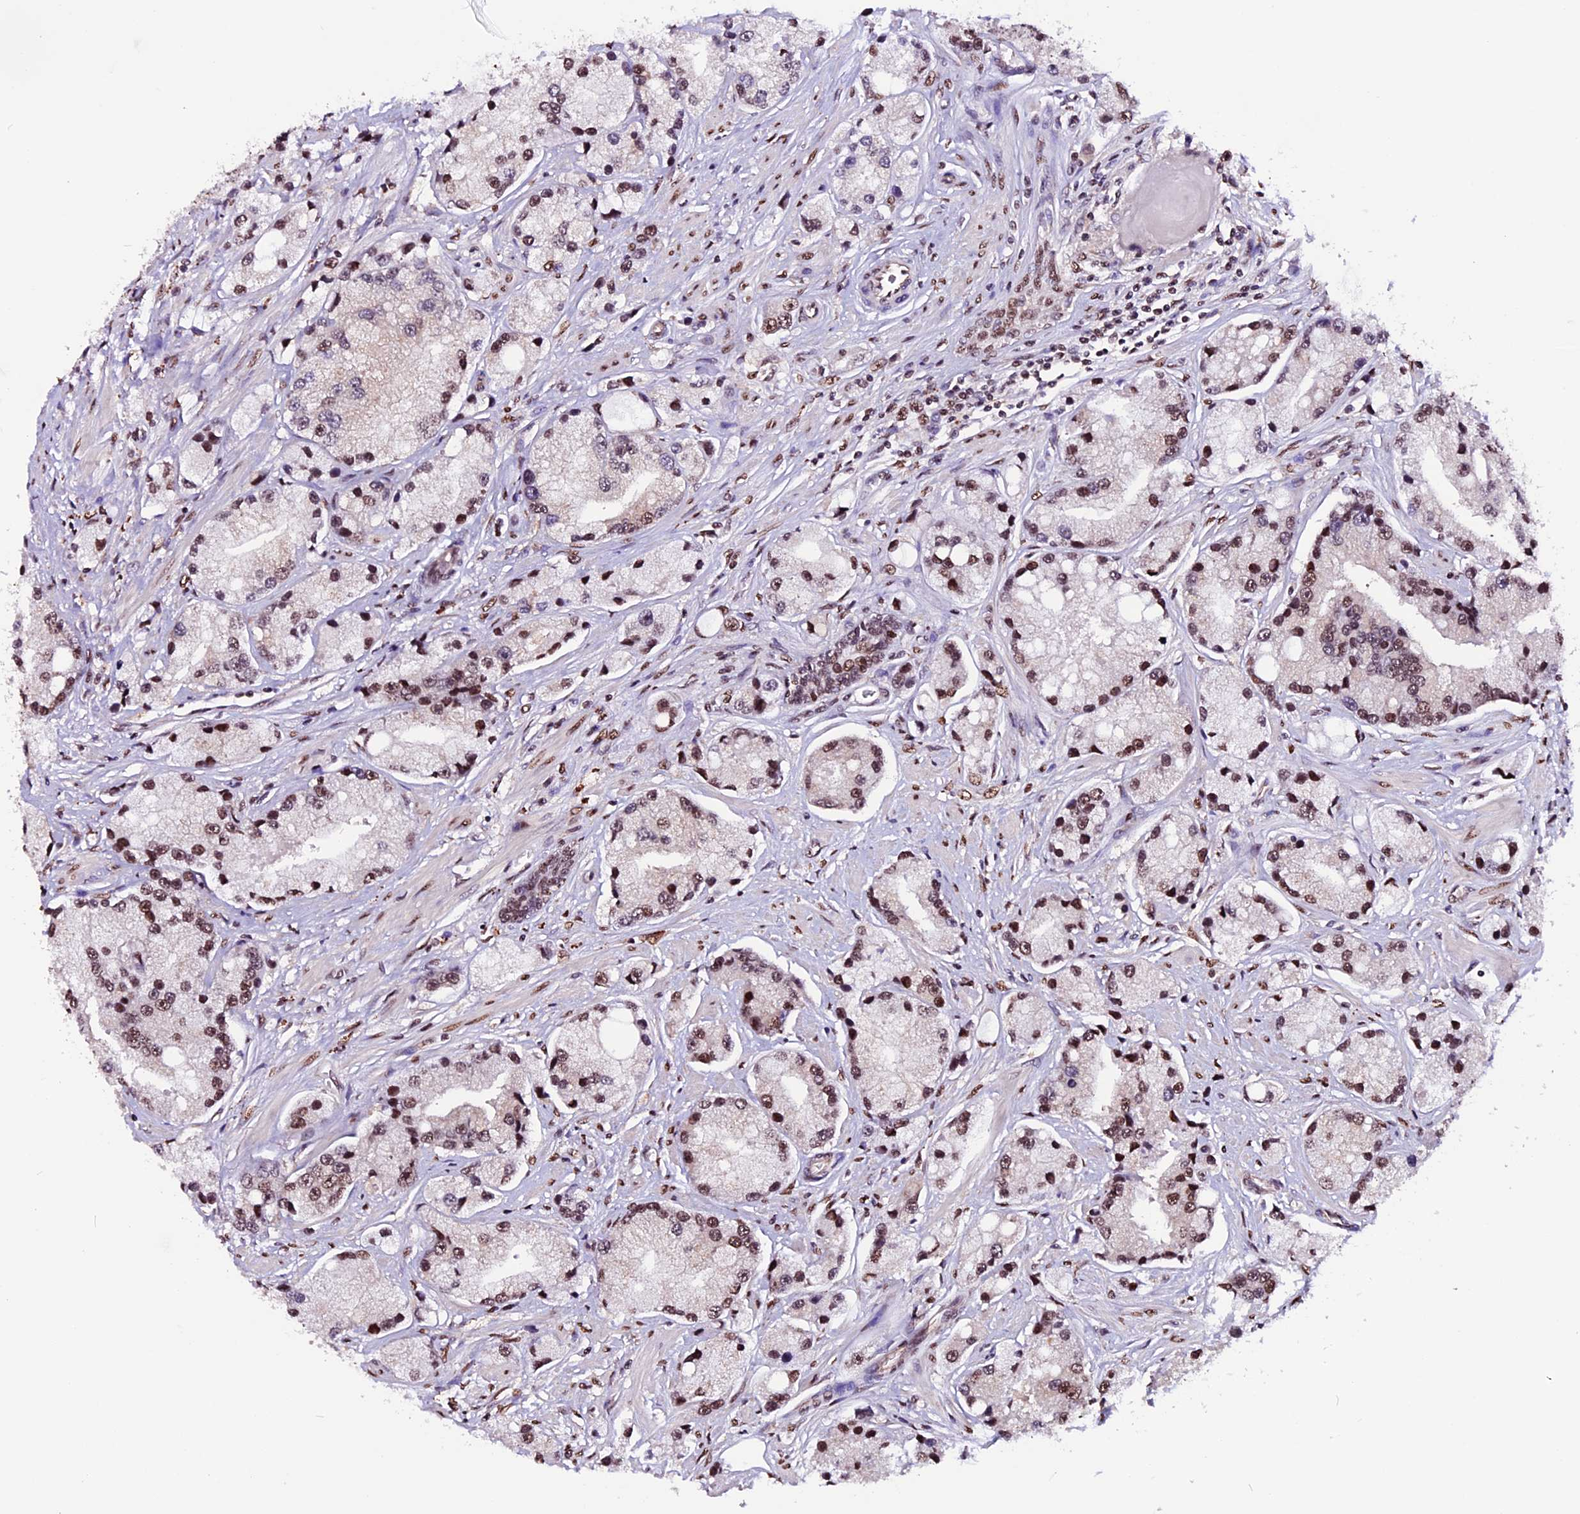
{"staining": {"intensity": "moderate", "quantity": ">75%", "location": "nuclear"}, "tissue": "prostate cancer", "cell_type": "Tumor cells", "image_type": "cancer", "snomed": [{"axis": "morphology", "description": "Adenocarcinoma, High grade"}, {"axis": "topography", "description": "Prostate"}], "caption": "Tumor cells reveal moderate nuclear expression in about >75% of cells in high-grade adenocarcinoma (prostate). (DAB IHC, brown staining for protein, blue staining for nuclei).", "gene": "RINL", "patient": {"sex": "male", "age": 74}}